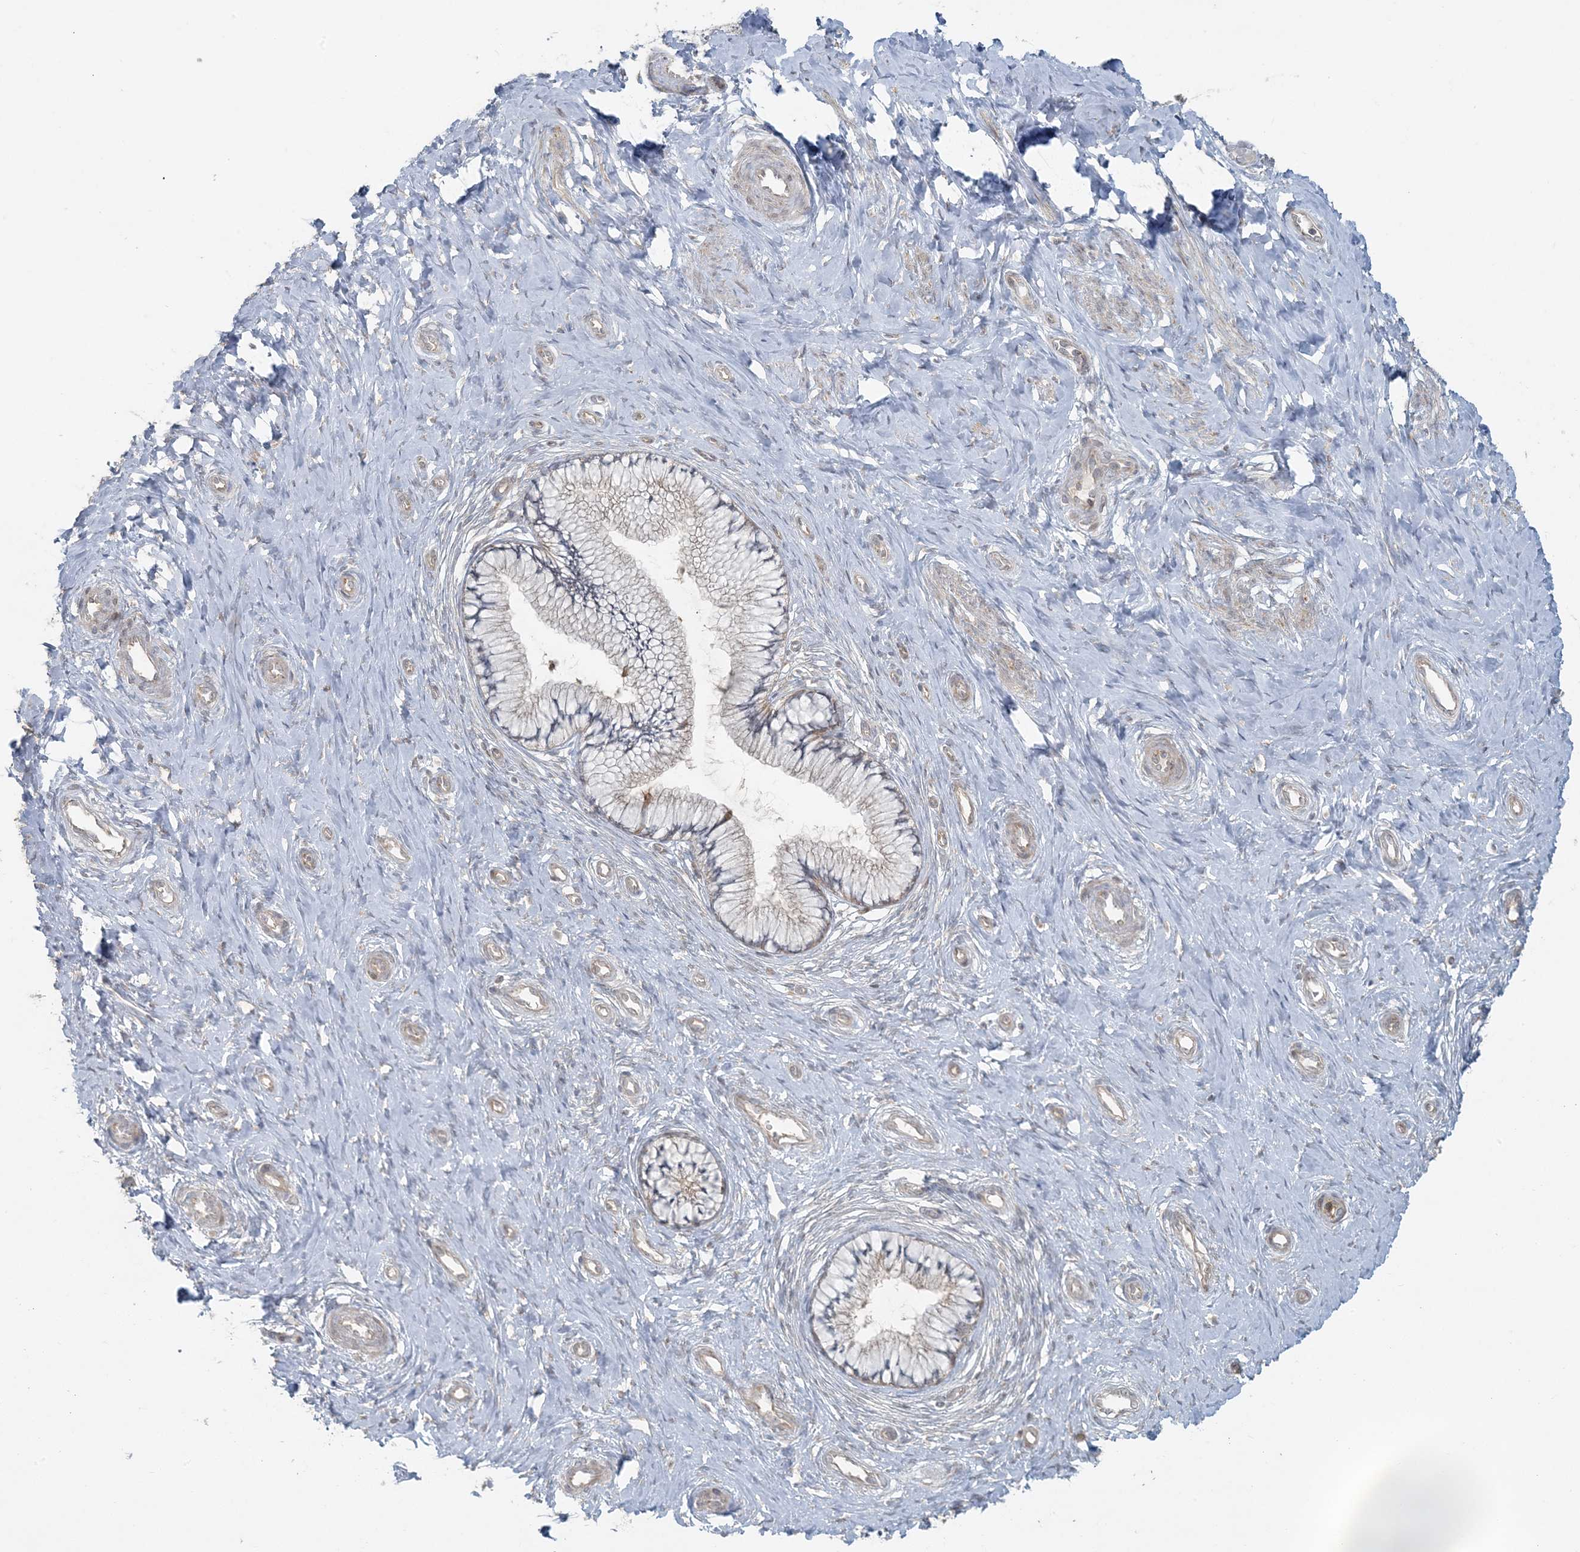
{"staining": {"intensity": "negative", "quantity": "none", "location": "none"}, "tissue": "cervix", "cell_type": "Glandular cells", "image_type": "normal", "snomed": [{"axis": "morphology", "description": "Normal tissue, NOS"}, {"axis": "topography", "description": "Cervix"}], "caption": "An IHC photomicrograph of normal cervix is shown. There is no staining in glandular cells of cervix. (IHC, brightfield microscopy, high magnification).", "gene": "ZNF263", "patient": {"sex": "female", "age": 36}}